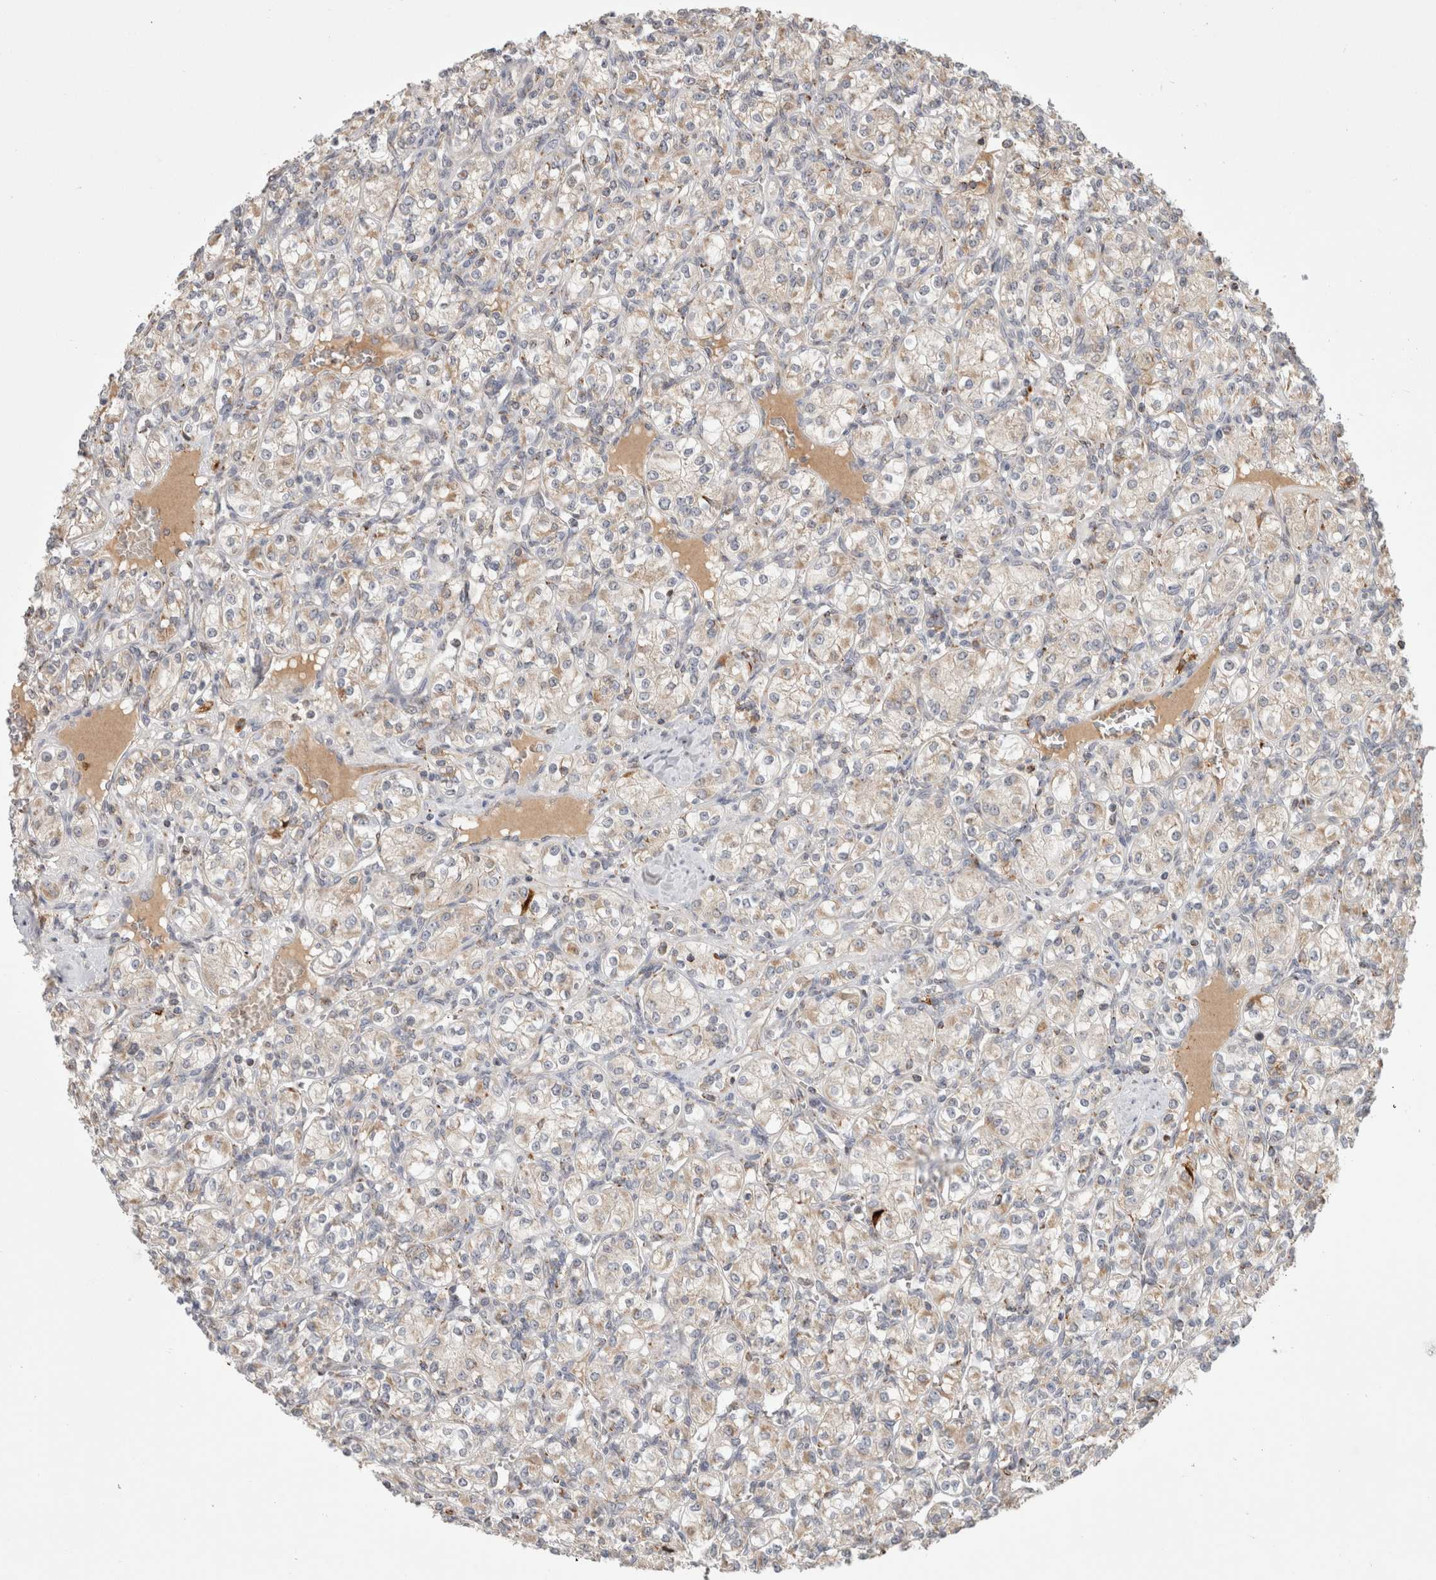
{"staining": {"intensity": "weak", "quantity": "25%-75%", "location": "cytoplasmic/membranous"}, "tissue": "renal cancer", "cell_type": "Tumor cells", "image_type": "cancer", "snomed": [{"axis": "morphology", "description": "Adenocarcinoma, NOS"}, {"axis": "topography", "description": "Kidney"}], "caption": "About 25%-75% of tumor cells in human adenocarcinoma (renal) exhibit weak cytoplasmic/membranous protein staining as visualized by brown immunohistochemical staining.", "gene": "HROB", "patient": {"sex": "male", "age": 77}}